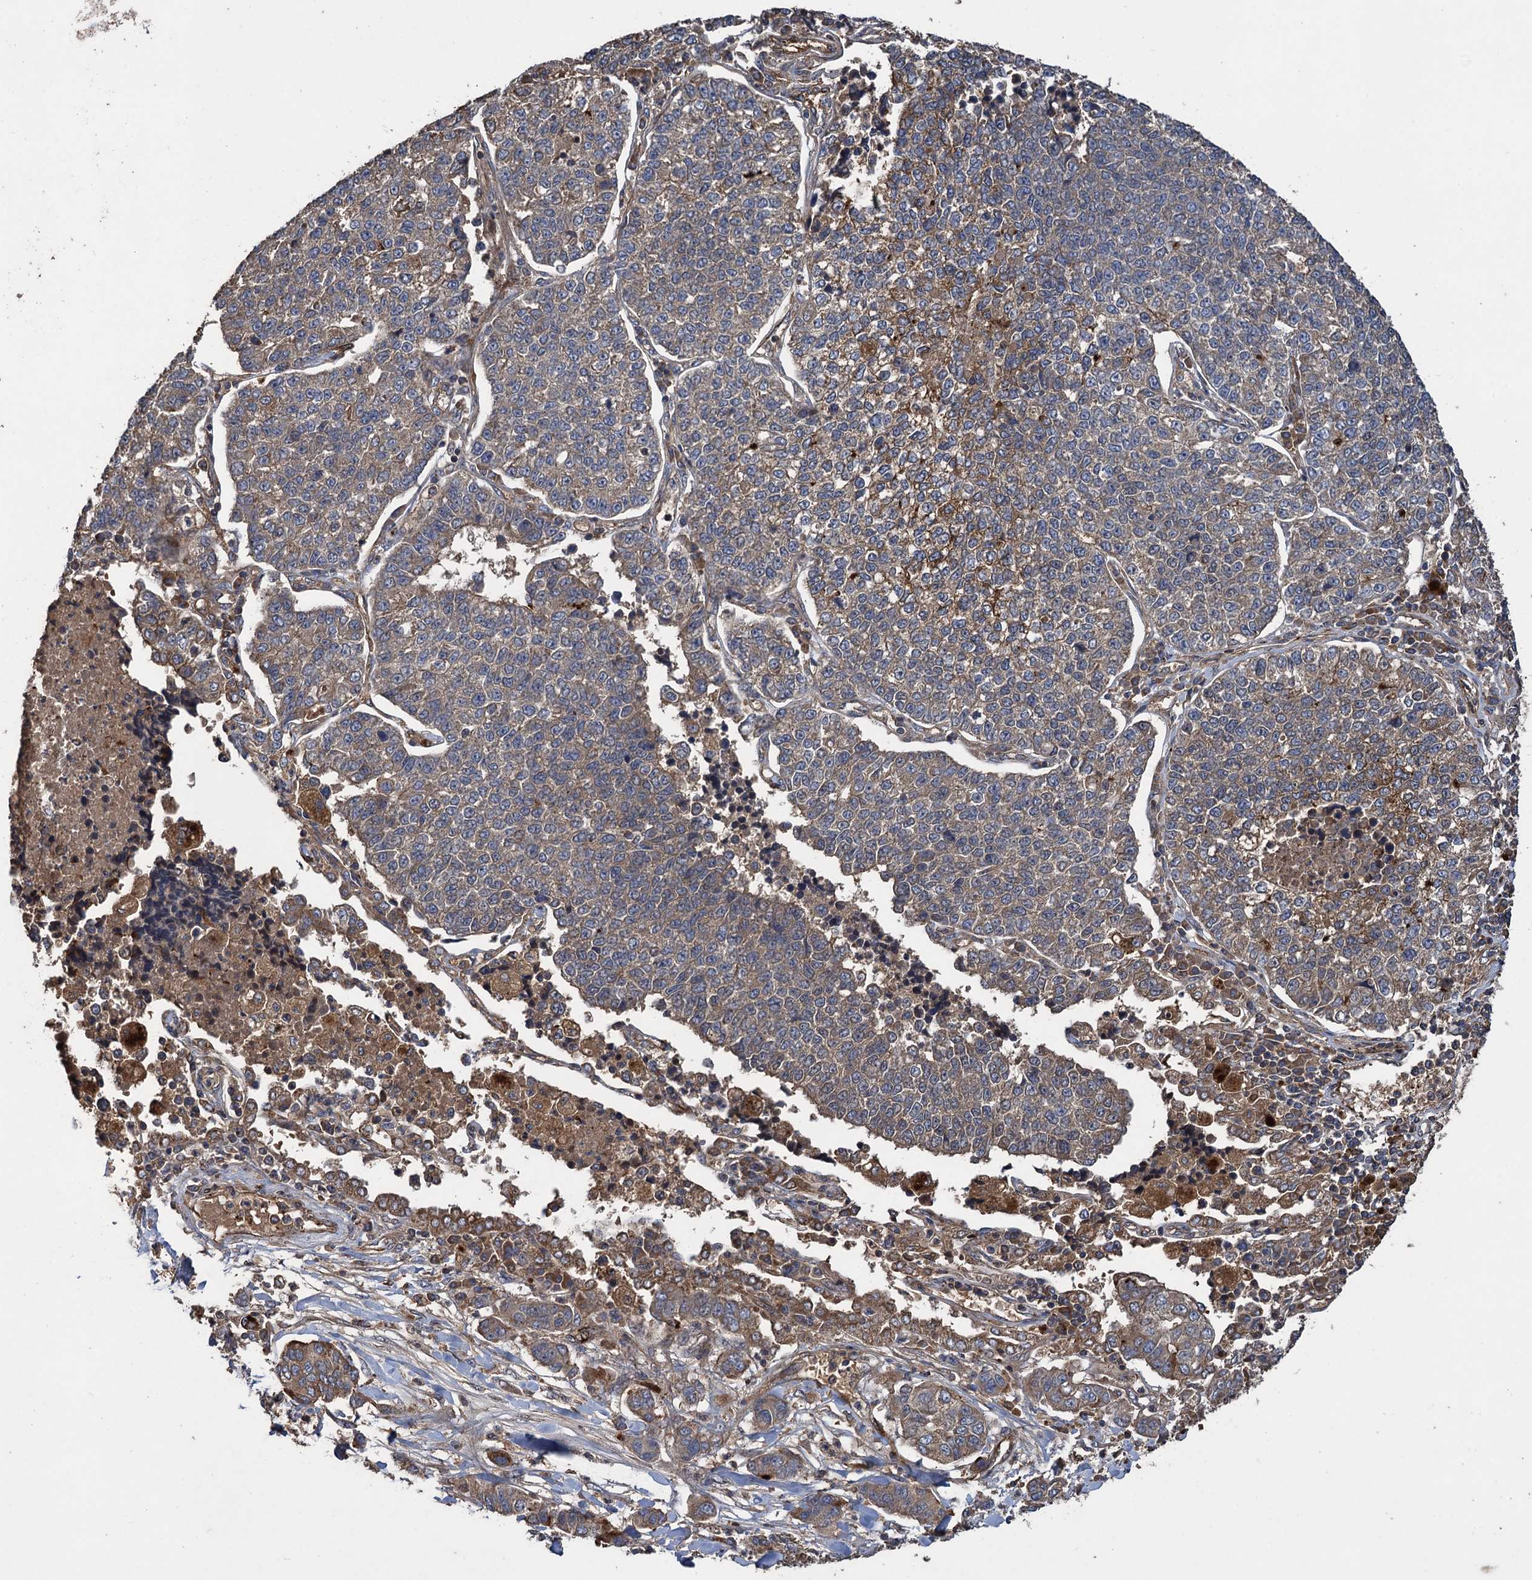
{"staining": {"intensity": "moderate", "quantity": "<25%", "location": "cytoplasmic/membranous"}, "tissue": "lung cancer", "cell_type": "Tumor cells", "image_type": "cancer", "snomed": [{"axis": "morphology", "description": "Adenocarcinoma, NOS"}, {"axis": "topography", "description": "Lung"}], "caption": "Human adenocarcinoma (lung) stained with a brown dye displays moderate cytoplasmic/membranous positive expression in about <25% of tumor cells.", "gene": "TXNDC11", "patient": {"sex": "male", "age": 49}}